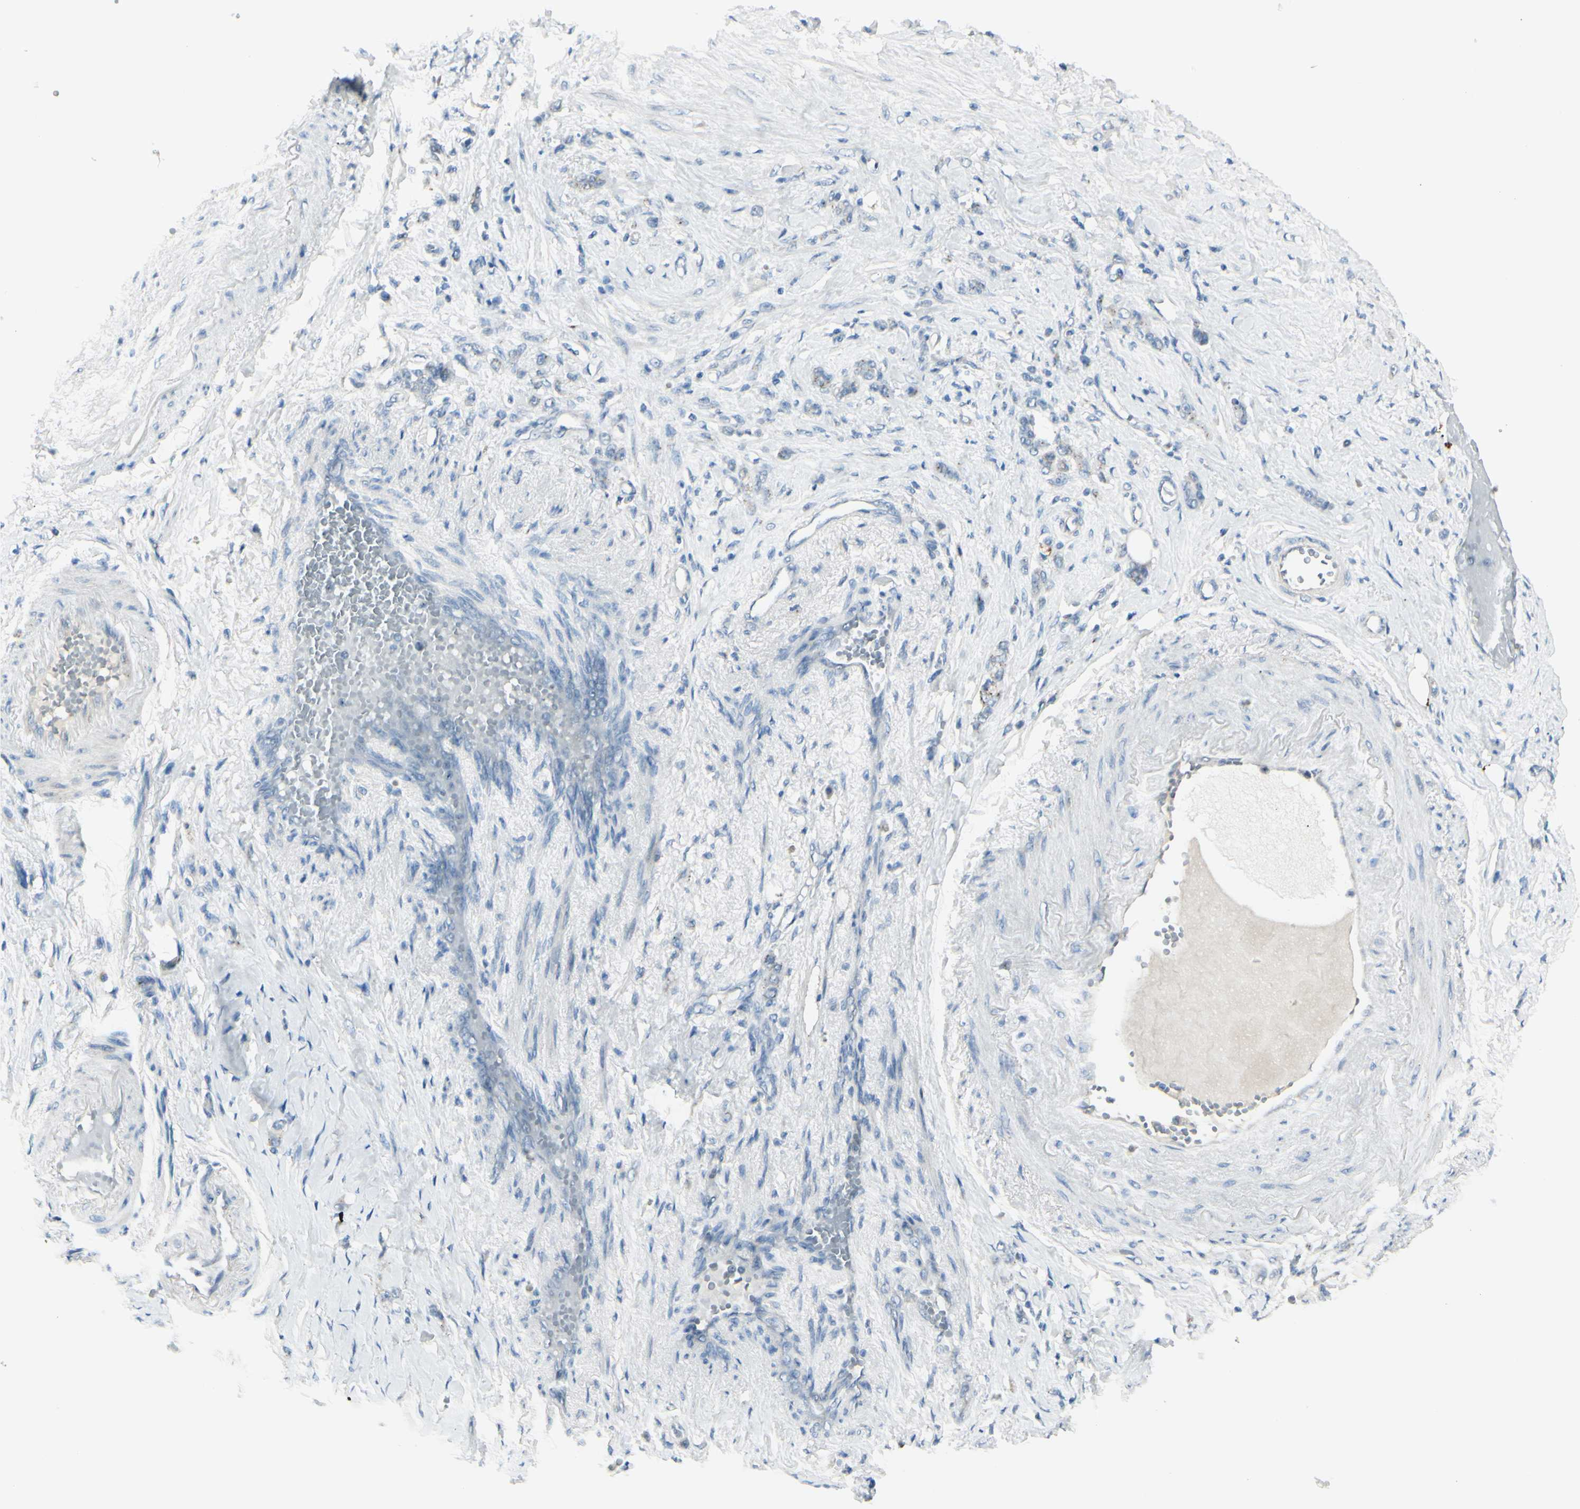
{"staining": {"intensity": "negative", "quantity": "none", "location": "none"}, "tissue": "stomach cancer", "cell_type": "Tumor cells", "image_type": "cancer", "snomed": [{"axis": "morphology", "description": "Adenocarcinoma, NOS"}, {"axis": "topography", "description": "Stomach"}], "caption": "Tumor cells show no significant expression in stomach cancer.", "gene": "B4GALT1", "patient": {"sex": "male", "age": 82}}